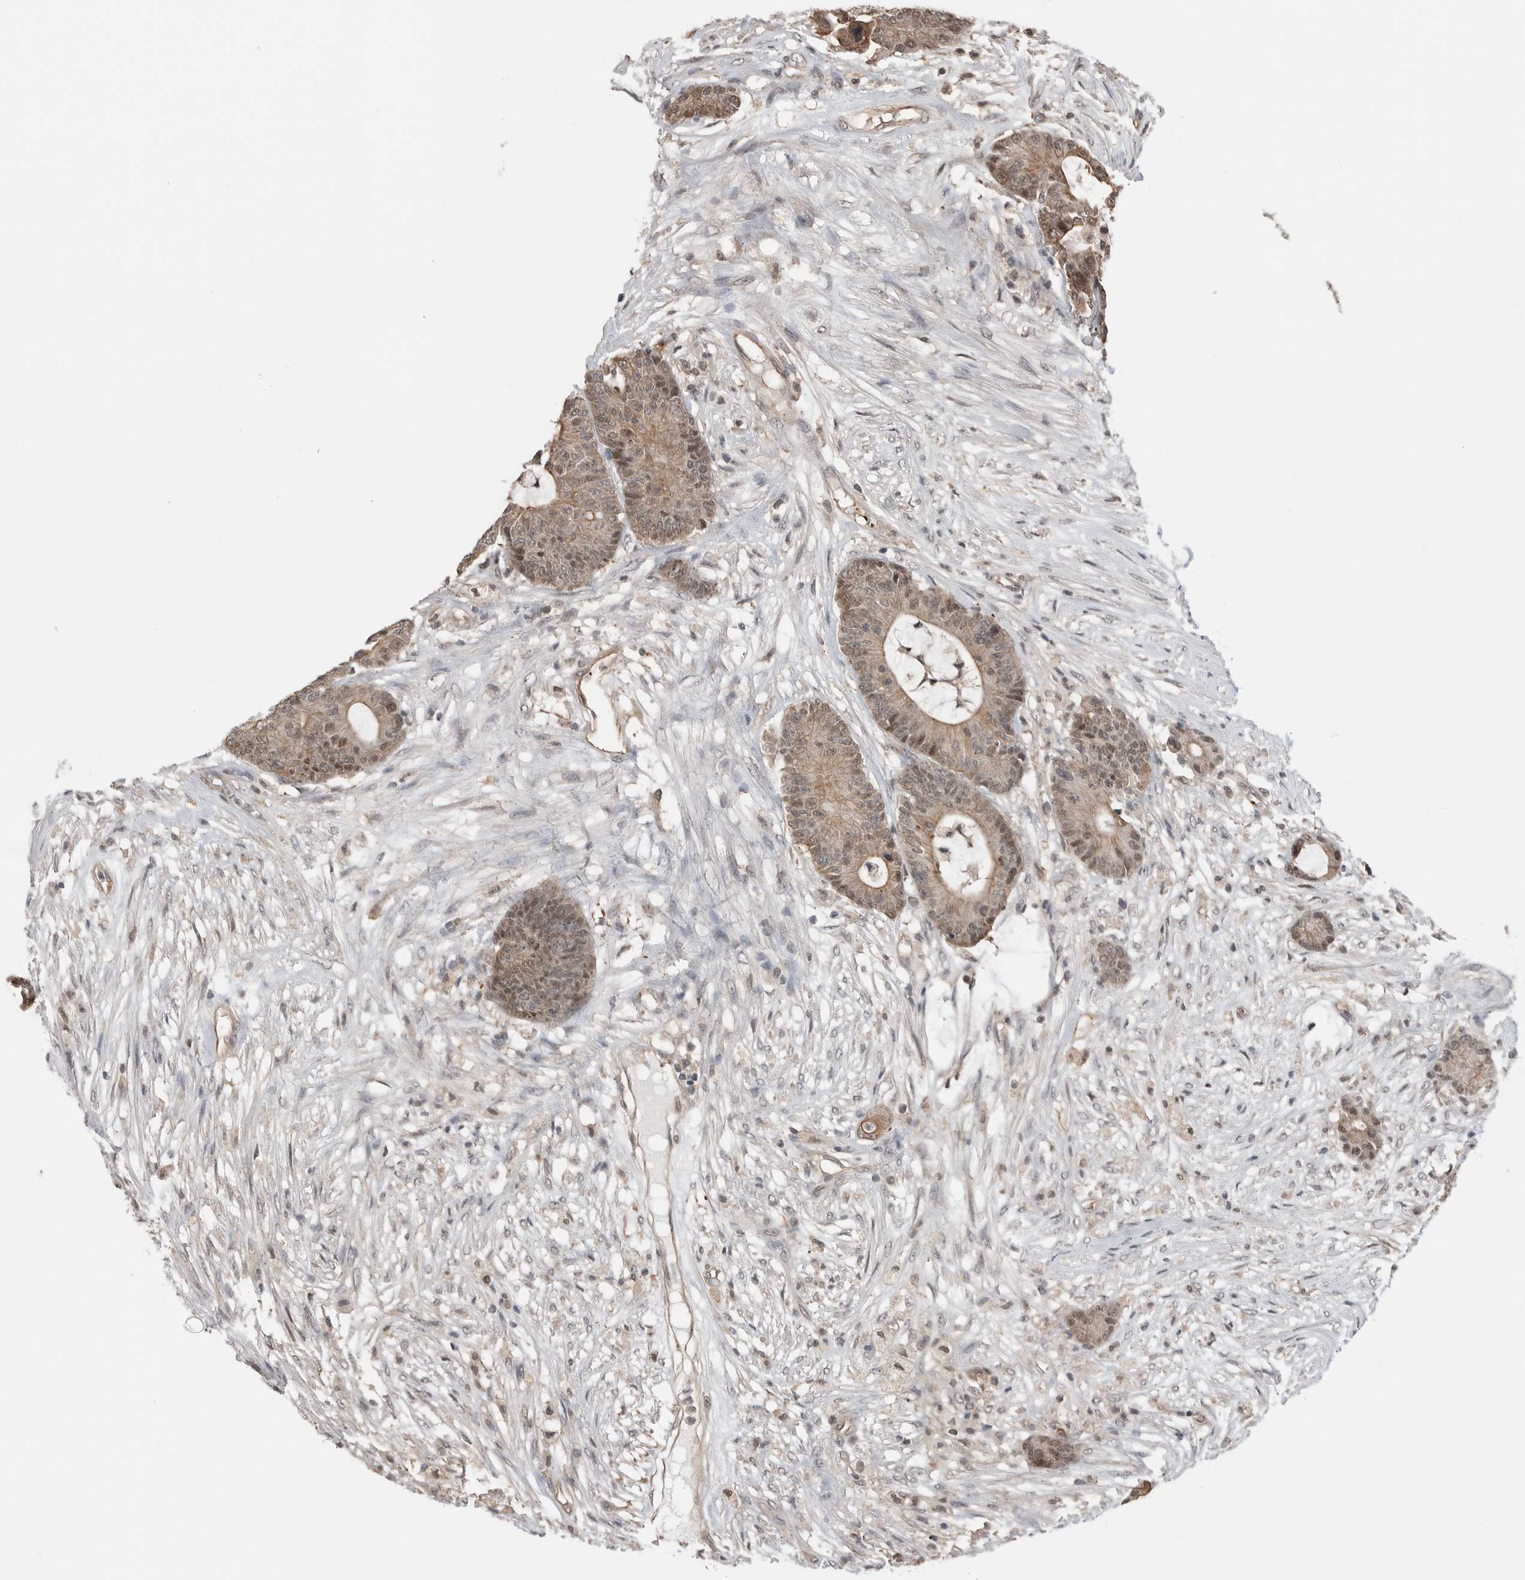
{"staining": {"intensity": "weak", "quantity": ">75%", "location": "cytoplasmic/membranous,nuclear"}, "tissue": "colorectal cancer", "cell_type": "Tumor cells", "image_type": "cancer", "snomed": [{"axis": "morphology", "description": "Adenocarcinoma, NOS"}, {"axis": "topography", "description": "Colon"}], "caption": "This histopathology image exhibits colorectal cancer stained with immunohistochemistry (IHC) to label a protein in brown. The cytoplasmic/membranous and nuclear of tumor cells show weak positivity for the protein. Nuclei are counter-stained blue.", "gene": "PEAK1", "patient": {"sex": "female", "age": 84}}